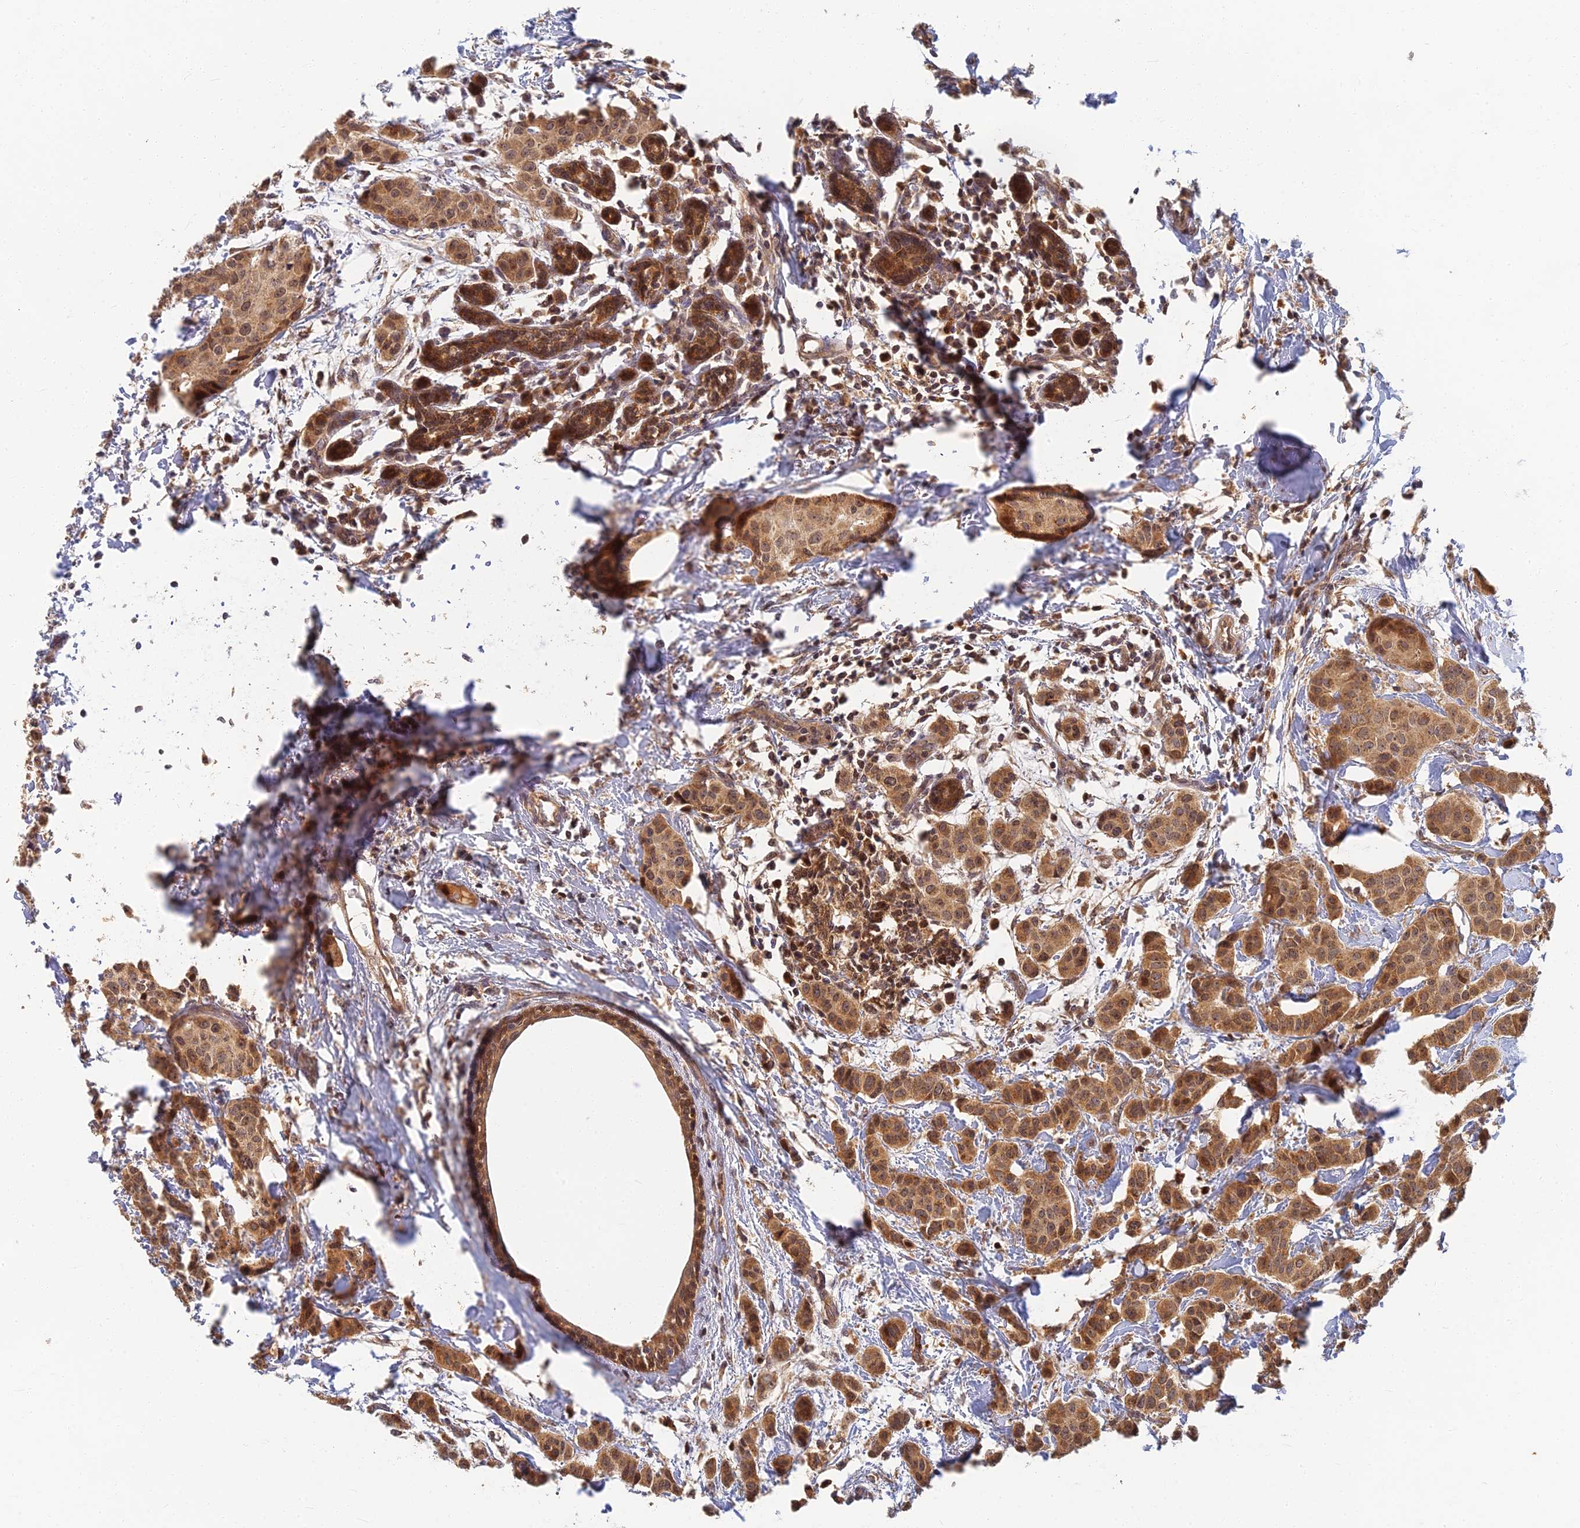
{"staining": {"intensity": "moderate", "quantity": ">75%", "location": "cytoplasmic/membranous"}, "tissue": "breast cancer", "cell_type": "Tumor cells", "image_type": "cancer", "snomed": [{"axis": "morphology", "description": "Duct carcinoma"}, {"axis": "topography", "description": "Breast"}], "caption": "Protein staining of breast cancer (invasive ductal carcinoma) tissue shows moderate cytoplasmic/membranous positivity in approximately >75% of tumor cells.", "gene": "RGL3", "patient": {"sex": "female", "age": 40}}